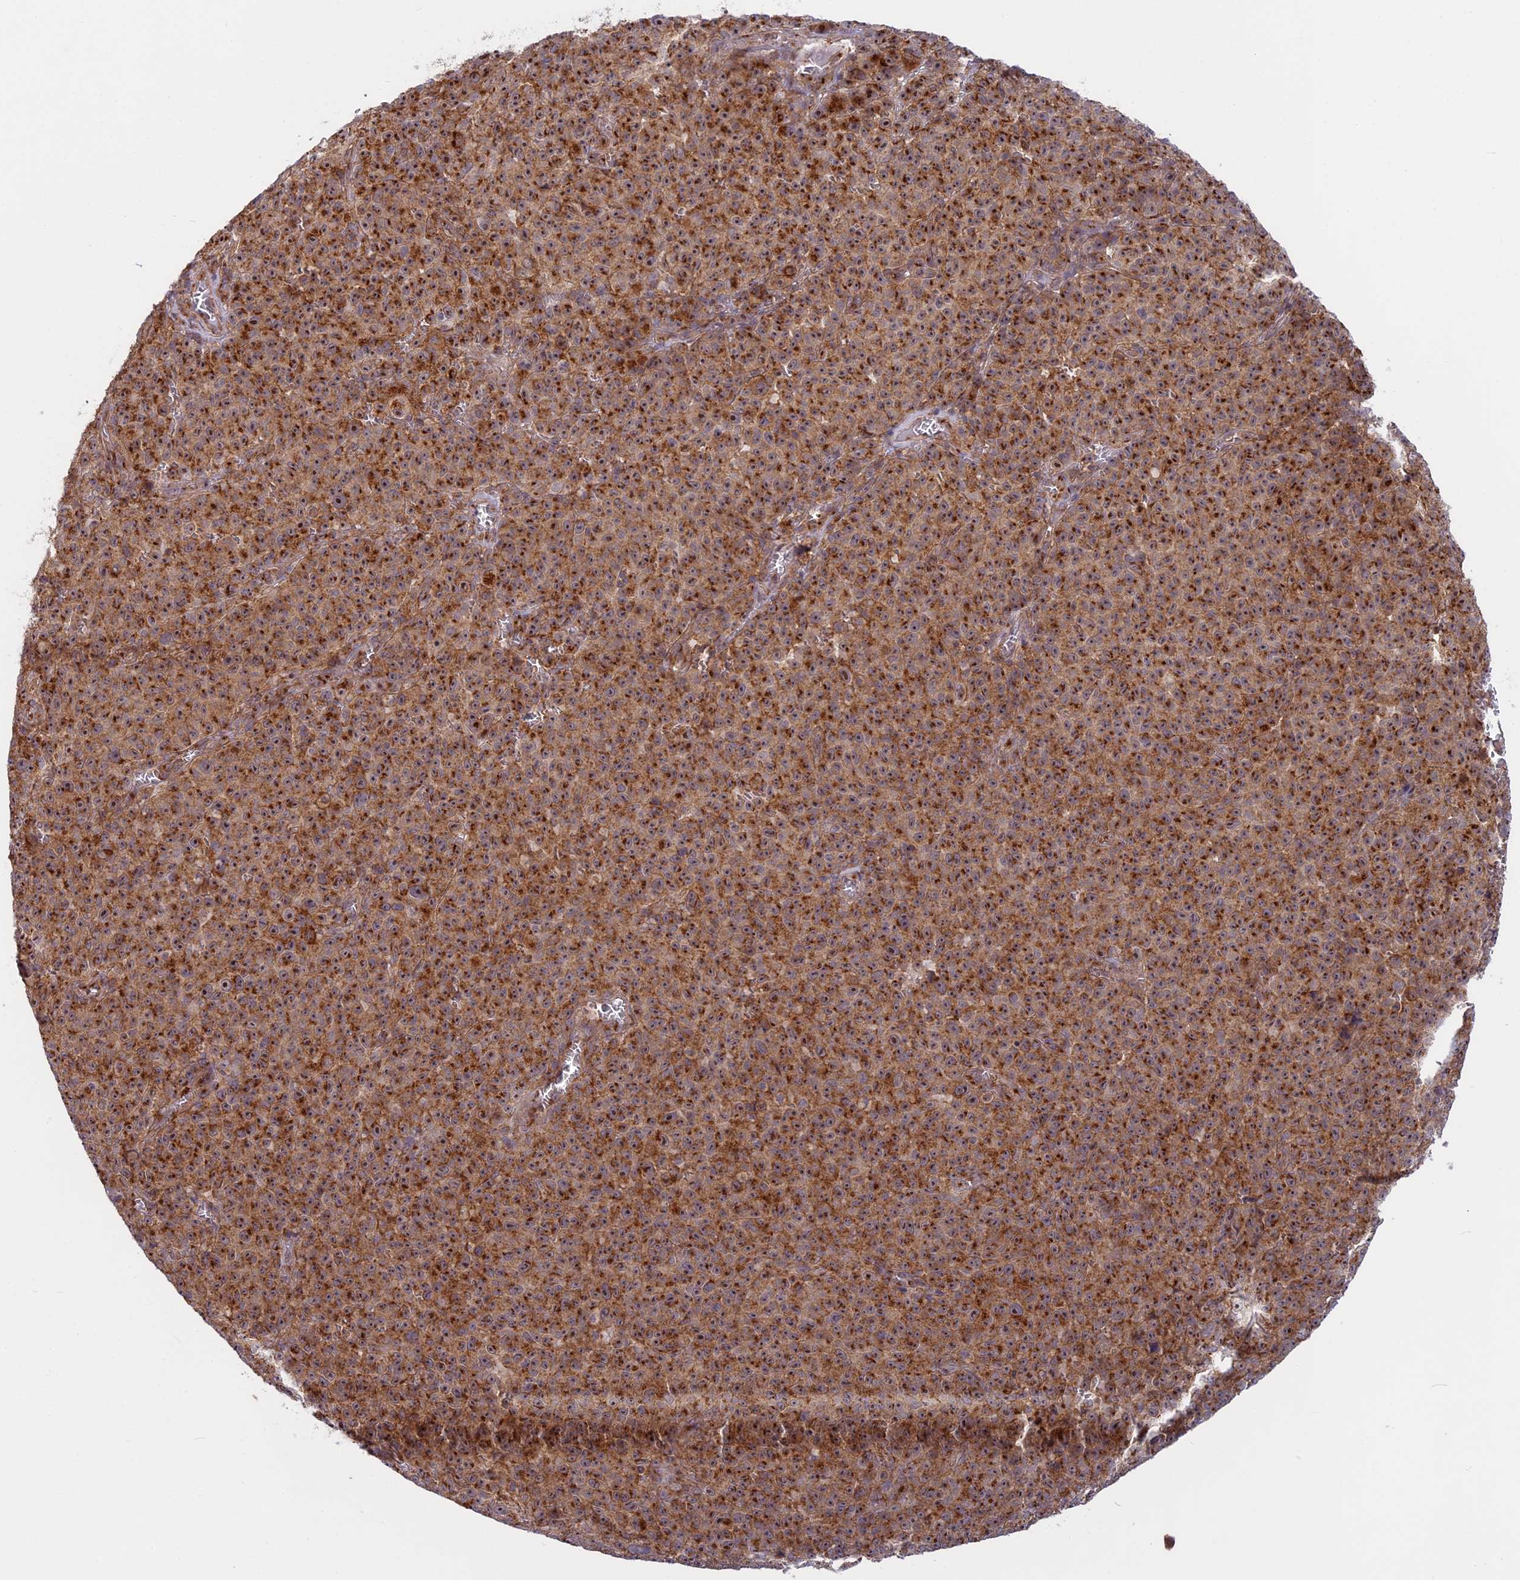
{"staining": {"intensity": "strong", "quantity": ">75%", "location": "cytoplasmic/membranous,nuclear"}, "tissue": "melanoma", "cell_type": "Tumor cells", "image_type": "cancer", "snomed": [{"axis": "morphology", "description": "Malignant melanoma, NOS"}, {"axis": "topography", "description": "Skin"}], "caption": "Melanoma was stained to show a protein in brown. There is high levels of strong cytoplasmic/membranous and nuclear positivity in approximately >75% of tumor cells.", "gene": "CLINT1", "patient": {"sex": "female", "age": 82}}